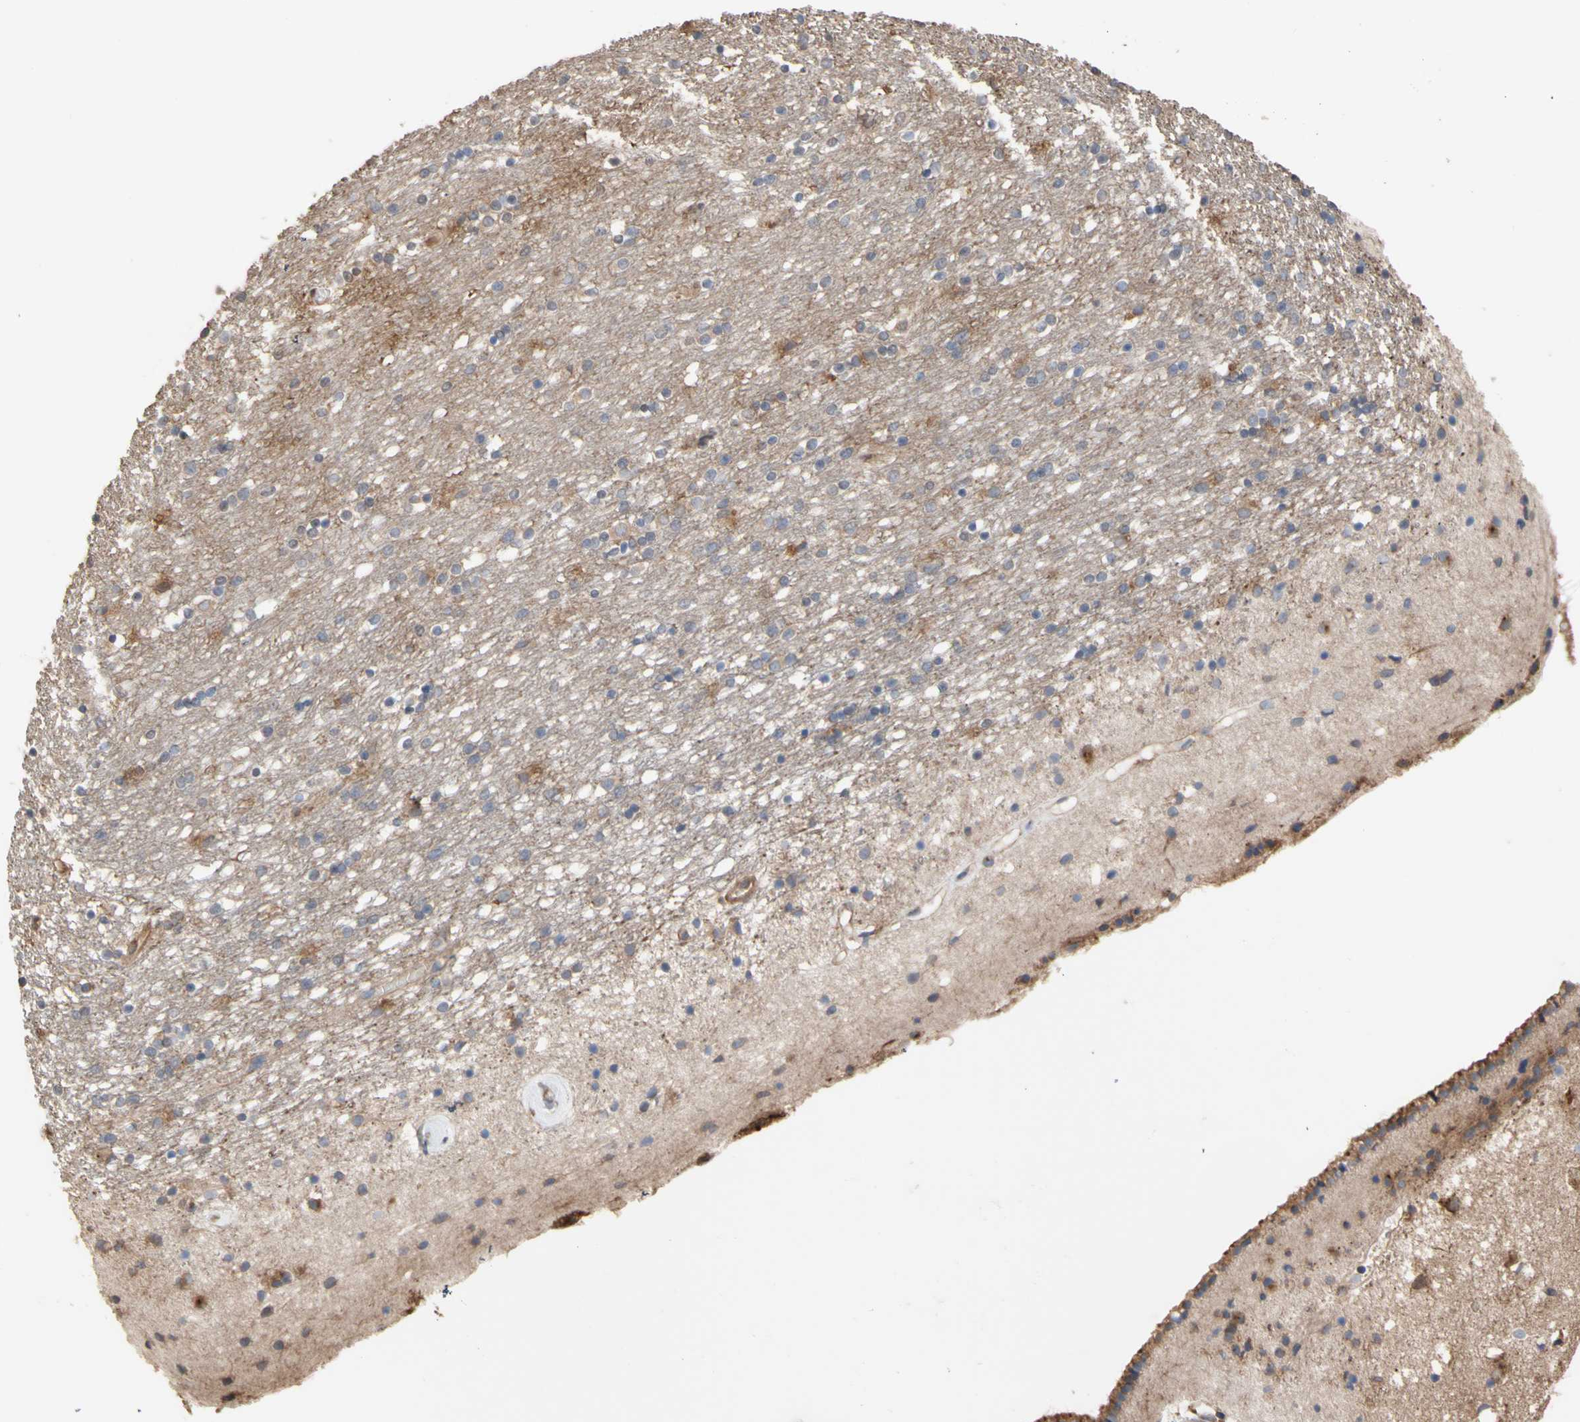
{"staining": {"intensity": "weak", "quantity": "<25%", "location": "cytoplasmic/membranous"}, "tissue": "caudate", "cell_type": "Glial cells", "image_type": "normal", "snomed": [{"axis": "morphology", "description": "Normal tissue, NOS"}, {"axis": "topography", "description": "Lateral ventricle wall"}], "caption": "The histopathology image exhibits no significant staining in glial cells of caudate.", "gene": "NECTIN3", "patient": {"sex": "female", "age": 54}}